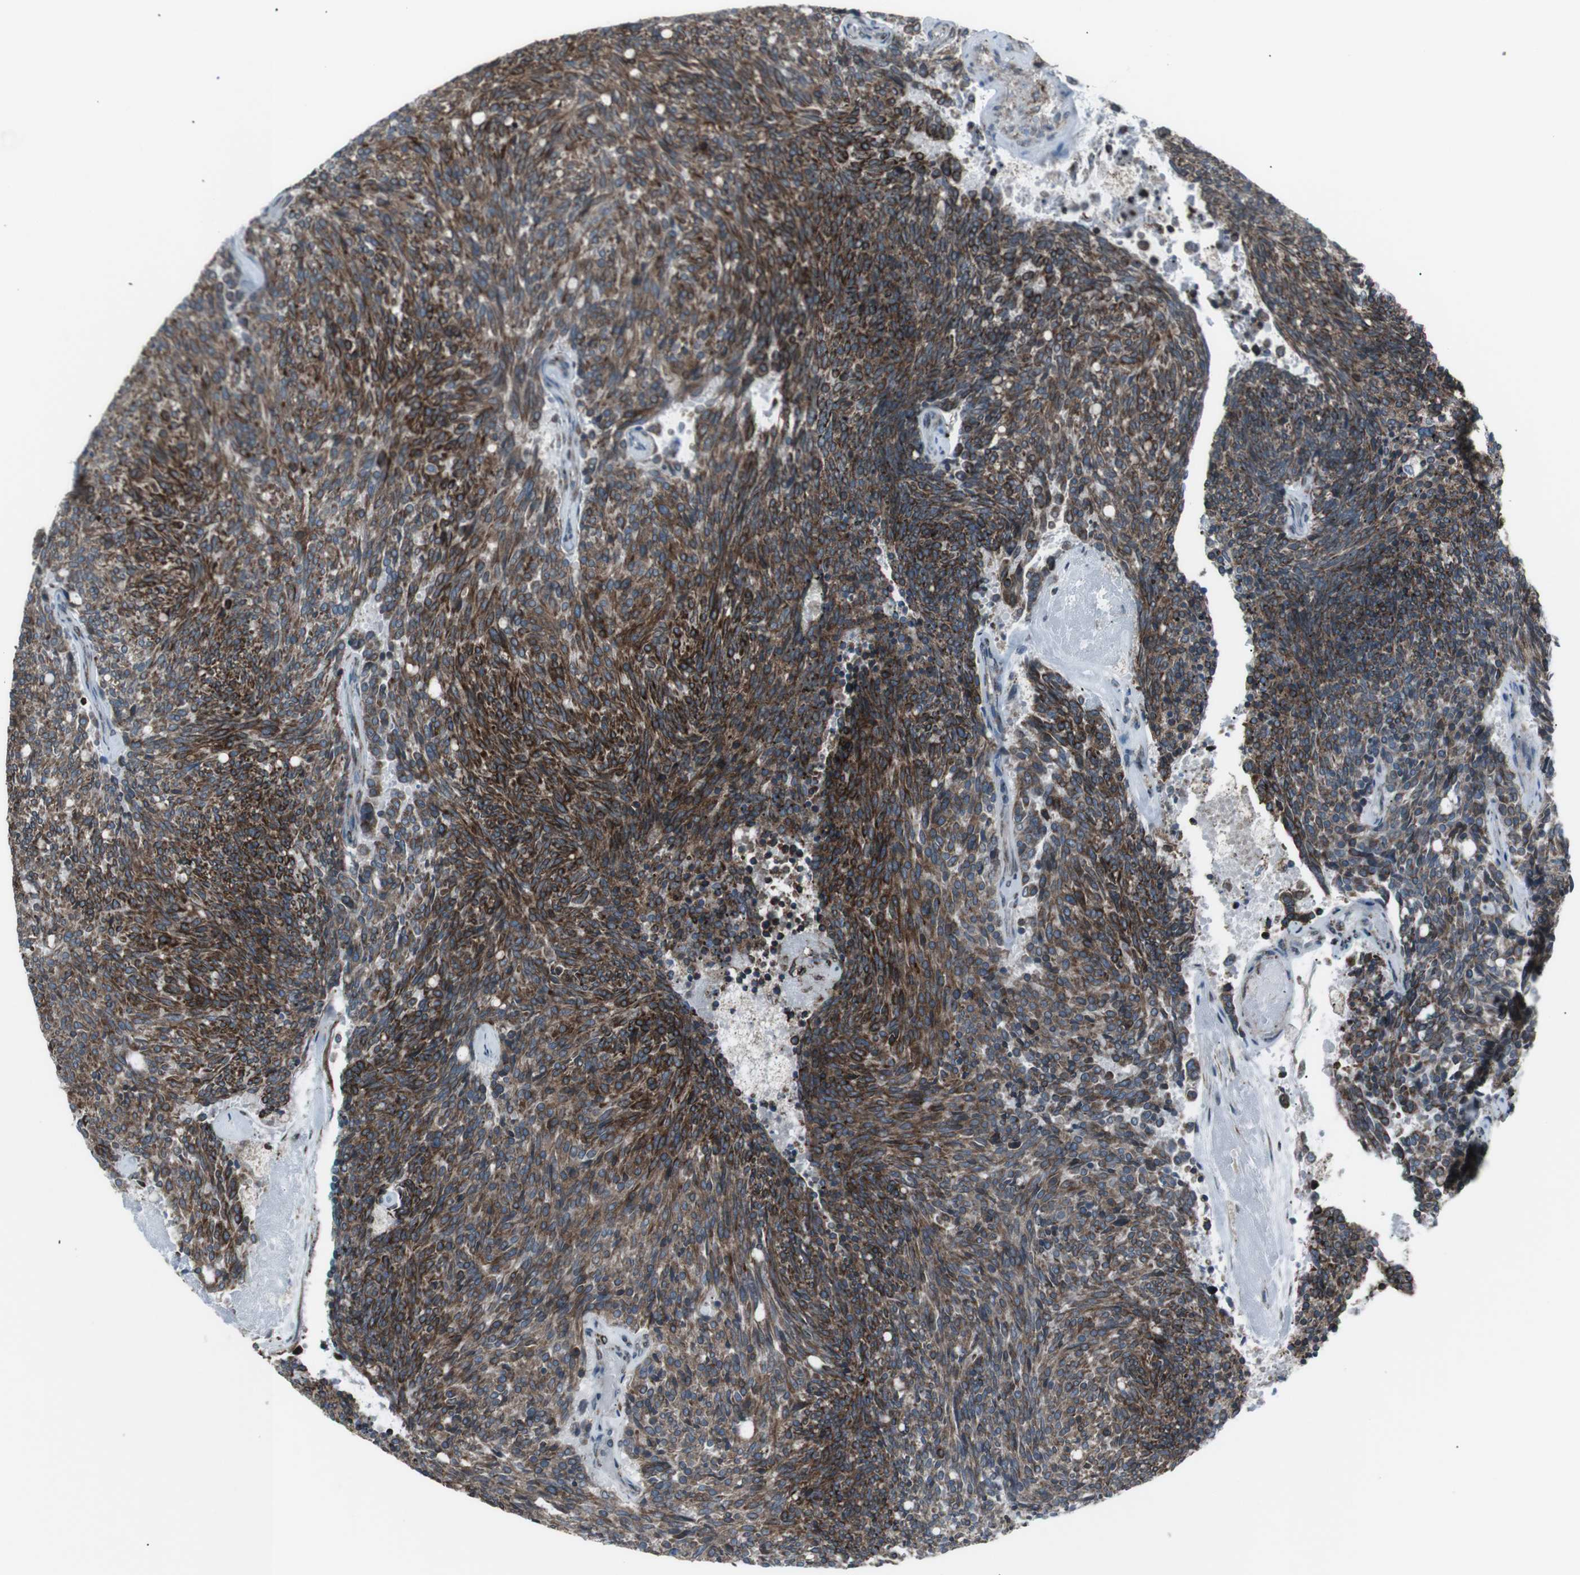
{"staining": {"intensity": "strong", "quantity": ">75%", "location": "cytoplasmic/membranous"}, "tissue": "carcinoid", "cell_type": "Tumor cells", "image_type": "cancer", "snomed": [{"axis": "morphology", "description": "Carcinoid, malignant, NOS"}, {"axis": "topography", "description": "Pancreas"}], "caption": "DAB (3,3'-diaminobenzidine) immunohistochemical staining of malignant carcinoid reveals strong cytoplasmic/membranous protein positivity in approximately >75% of tumor cells. The staining was performed using DAB (3,3'-diaminobenzidine), with brown indicating positive protein expression. Nuclei are stained blue with hematoxylin.", "gene": "LNPK", "patient": {"sex": "female", "age": 54}}